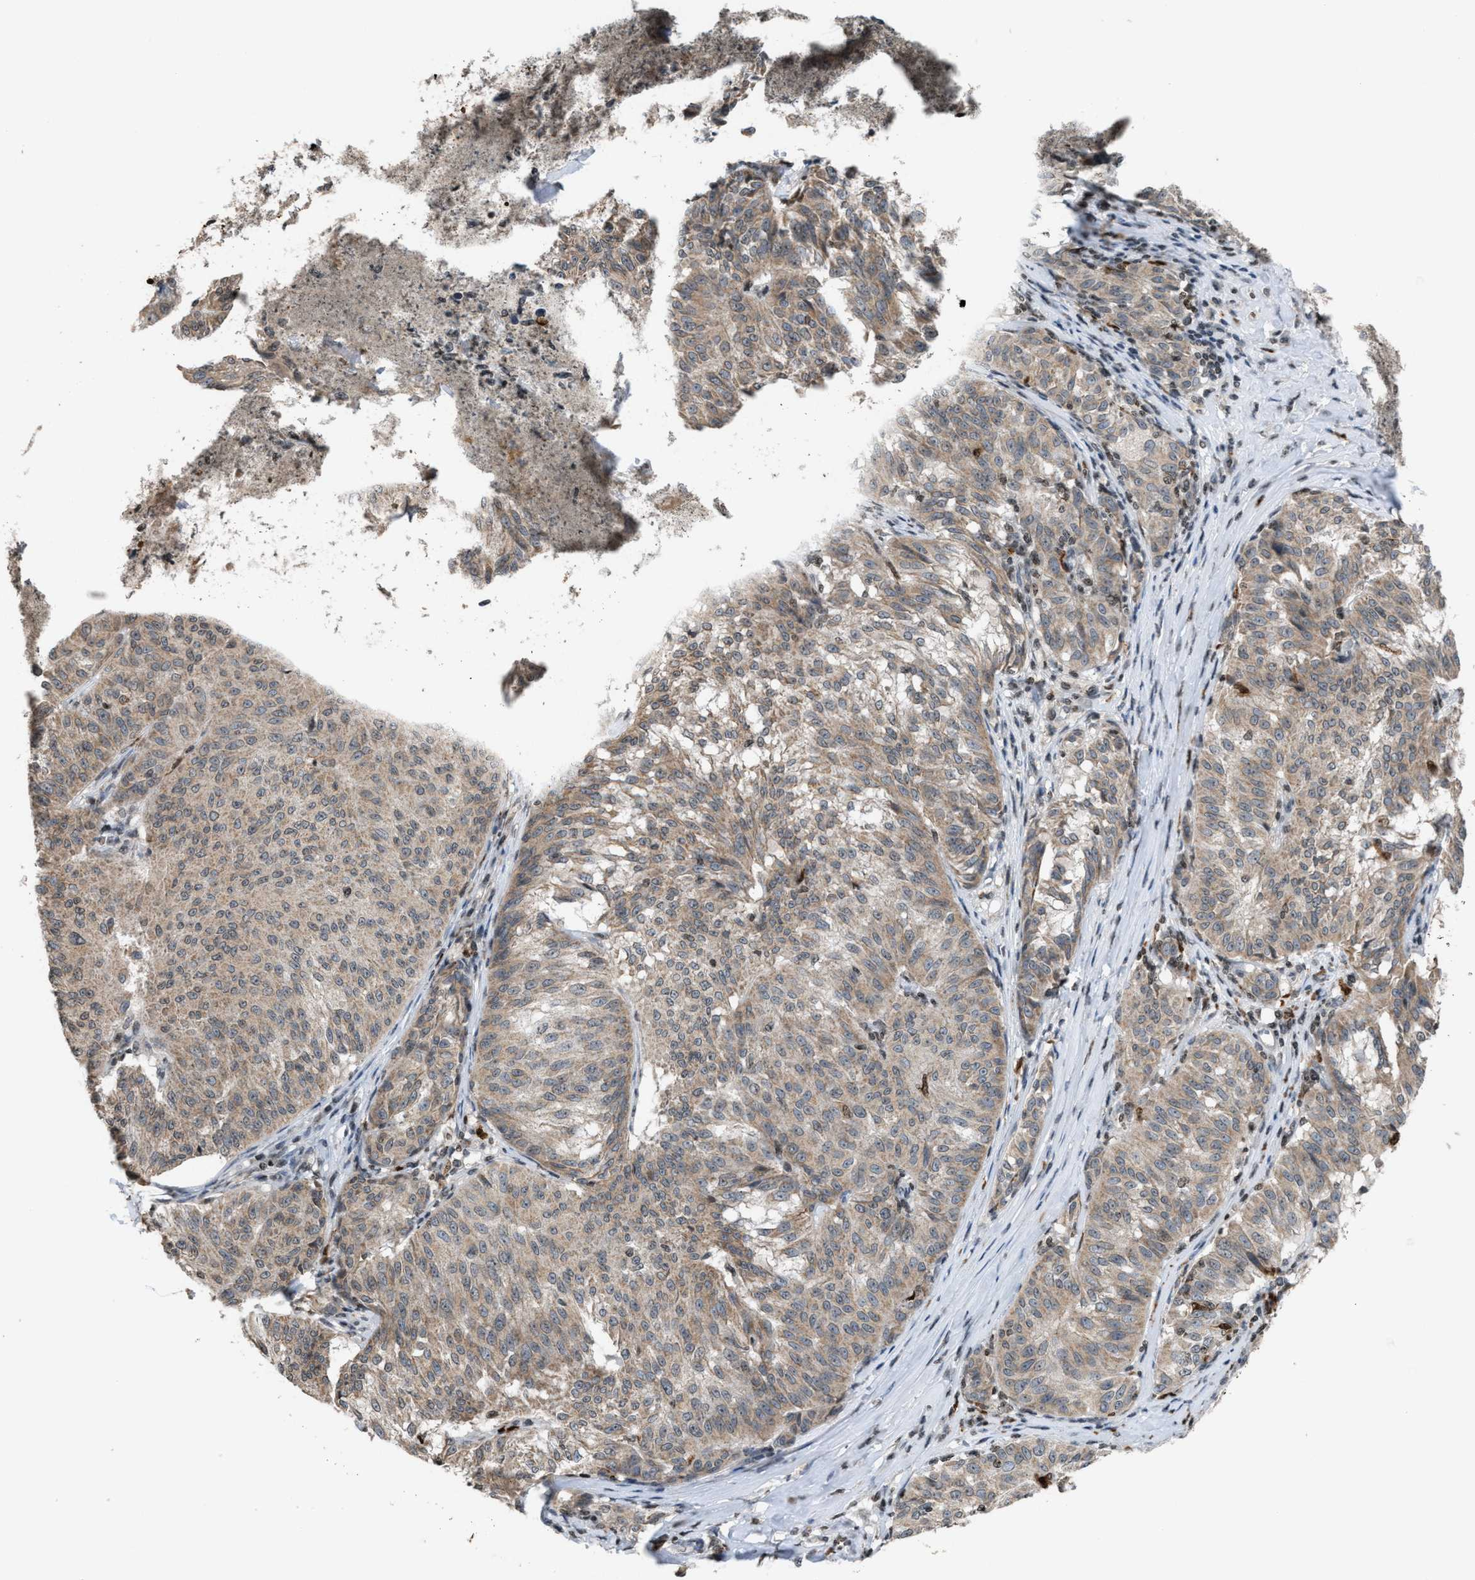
{"staining": {"intensity": "weak", "quantity": ">75%", "location": "cytoplasmic/membranous"}, "tissue": "melanoma", "cell_type": "Tumor cells", "image_type": "cancer", "snomed": [{"axis": "morphology", "description": "Malignant melanoma, NOS"}, {"axis": "topography", "description": "Skin"}], "caption": "Immunohistochemical staining of human malignant melanoma shows weak cytoplasmic/membranous protein positivity in approximately >75% of tumor cells.", "gene": "PRUNE2", "patient": {"sex": "female", "age": 72}}